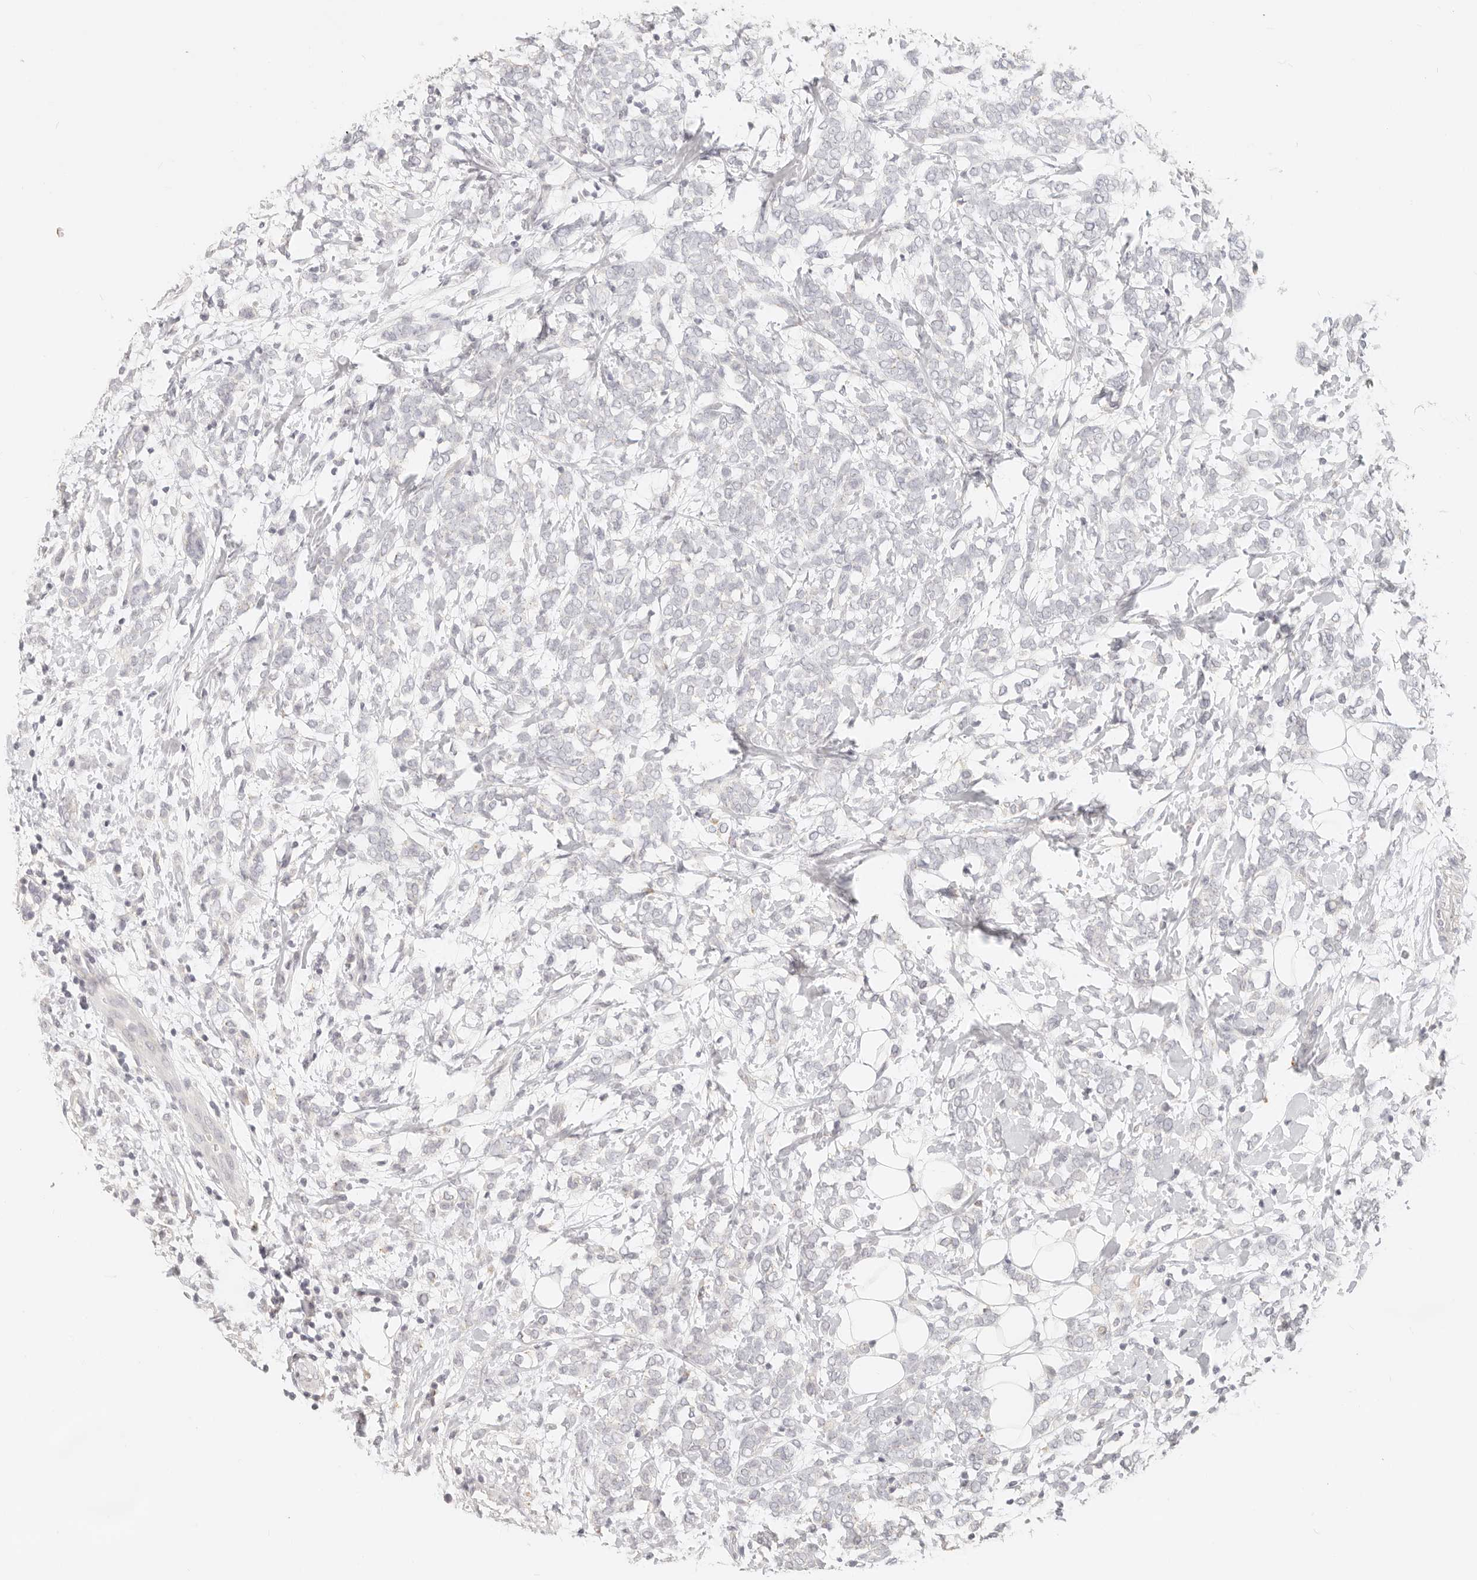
{"staining": {"intensity": "negative", "quantity": "none", "location": "none"}, "tissue": "breast cancer", "cell_type": "Tumor cells", "image_type": "cancer", "snomed": [{"axis": "morphology", "description": "Normal tissue, NOS"}, {"axis": "morphology", "description": "Lobular carcinoma"}, {"axis": "topography", "description": "Breast"}], "caption": "Breast cancer was stained to show a protein in brown. There is no significant positivity in tumor cells.", "gene": "CNMD", "patient": {"sex": "female", "age": 47}}